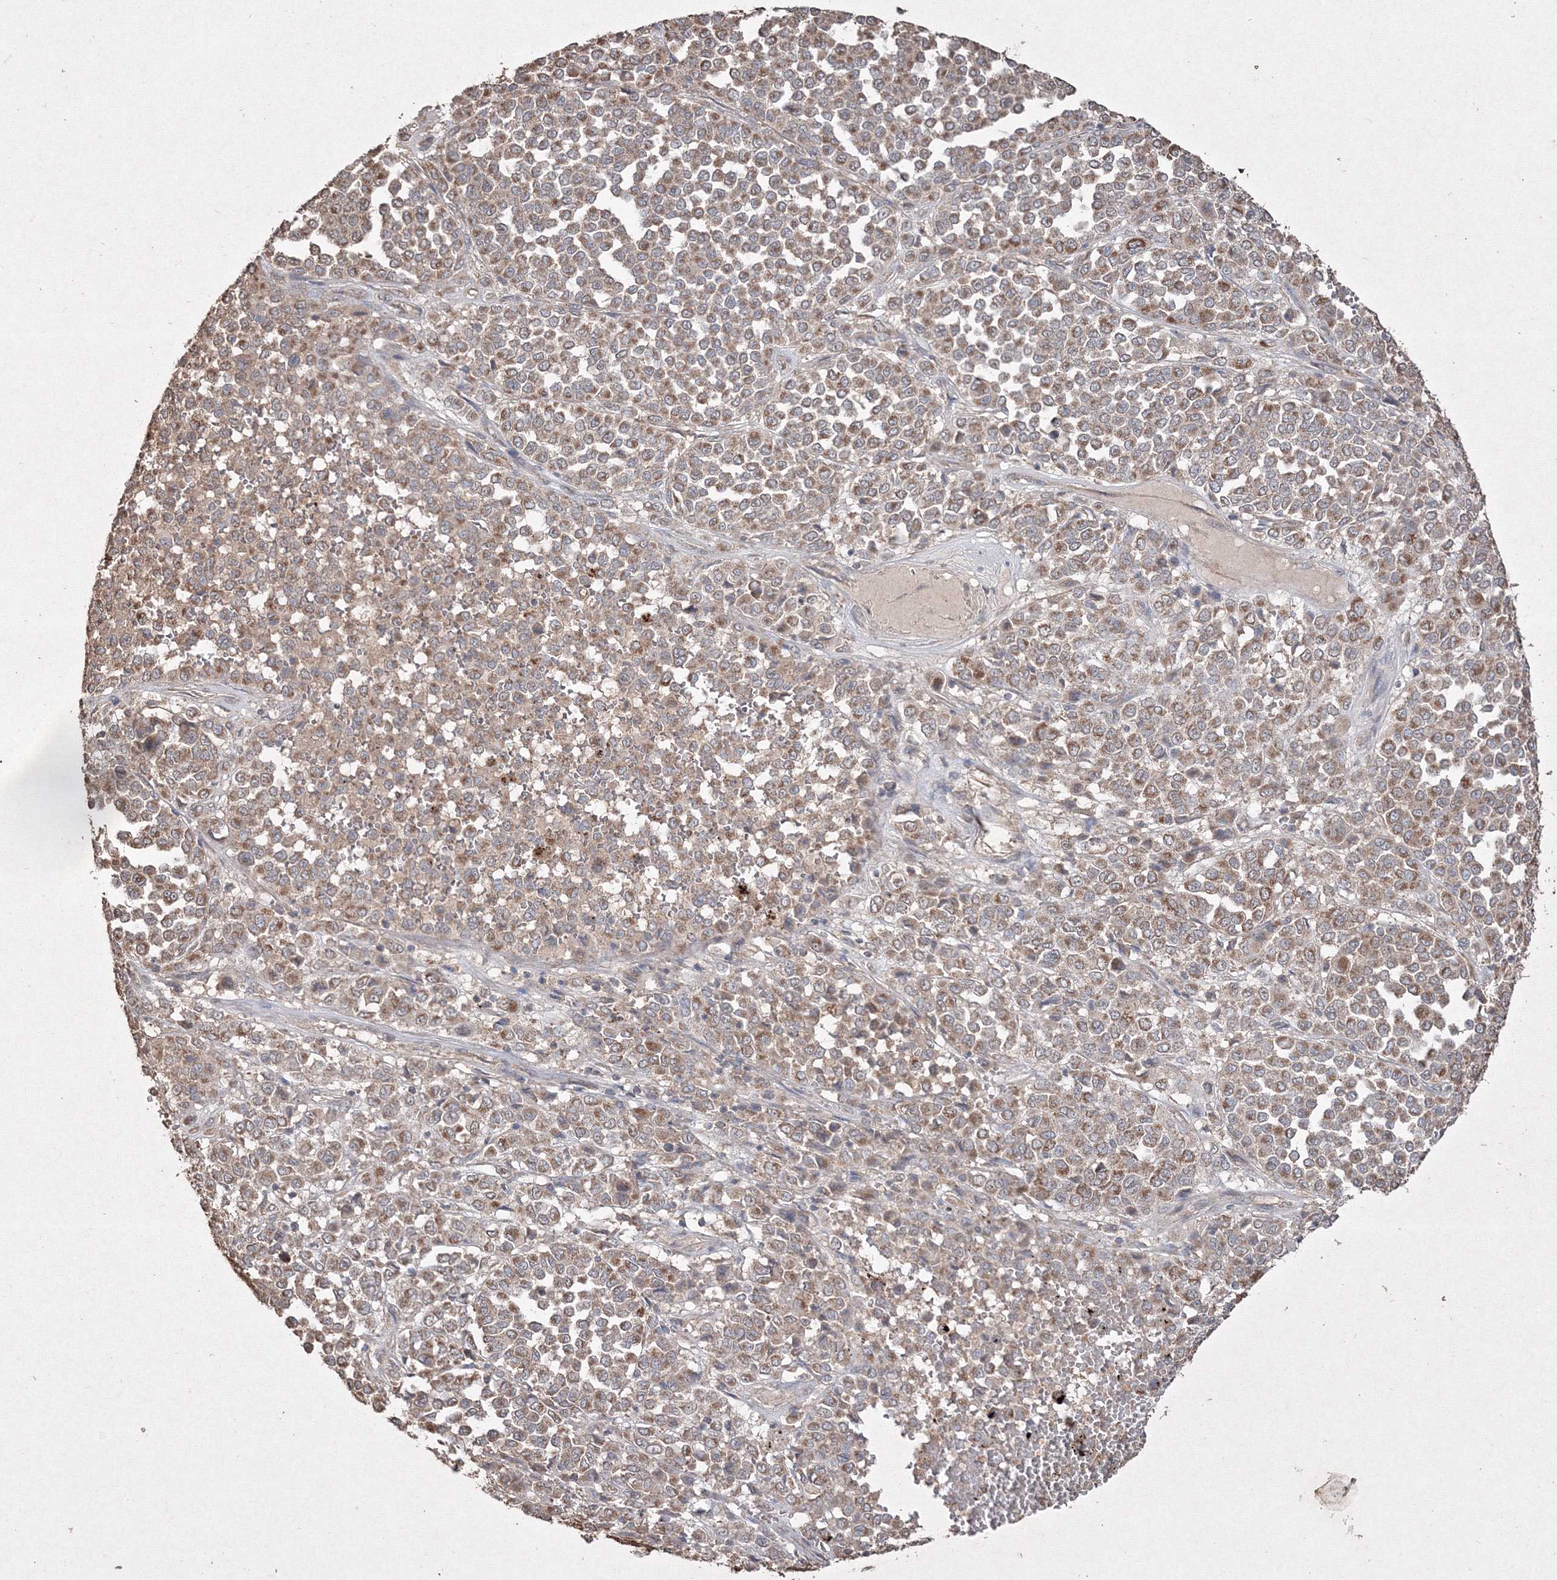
{"staining": {"intensity": "moderate", "quantity": ">75%", "location": "cytoplasmic/membranous"}, "tissue": "melanoma", "cell_type": "Tumor cells", "image_type": "cancer", "snomed": [{"axis": "morphology", "description": "Malignant melanoma, Metastatic site"}, {"axis": "topography", "description": "Pancreas"}], "caption": "Melanoma stained with a brown dye shows moderate cytoplasmic/membranous positive positivity in approximately >75% of tumor cells.", "gene": "GRSF1", "patient": {"sex": "female", "age": 30}}